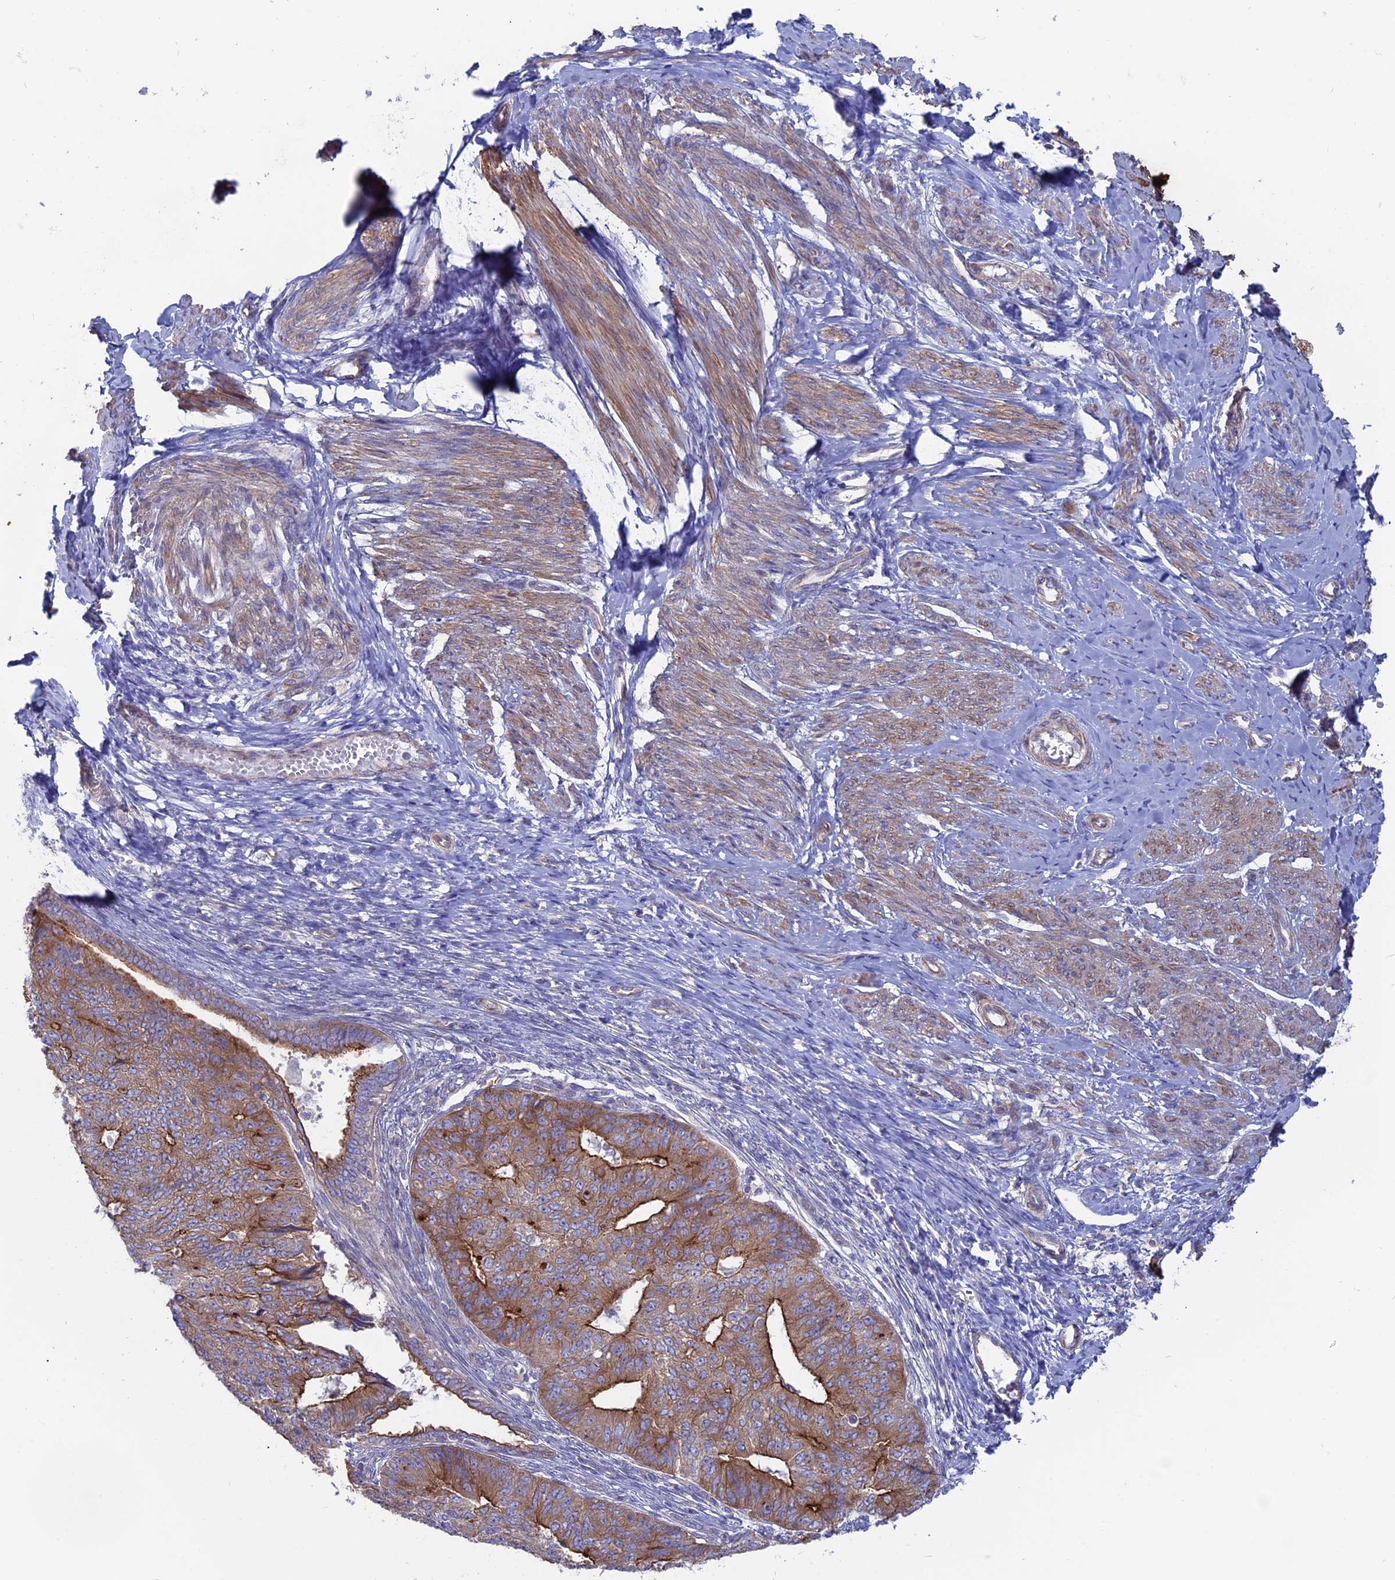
{"staining": {"intensity": "strong", "quantity": "25%-75%", "location": "cytoplasmic/membranous"}, "tissue": "endometrial cancer", "cell_type": "Tumor cells", "image_type": "cancer", "snomed": [{"axis": "morphology", "description": "Adenocarcinoma, NOS"}, {"axis": "topography", "description": "Endometrium"}], "caption": "Immunohistochemistry (IHC) staining of adenocarcinoma (endometrial), which demonstrates high levels of strong cytoplasmic/membranous positivity in about 25%-75% of tumor cells indicating strong cytoplasmic/membranous protein staining. The staining was performed using DAB (brown) for protein detection and nuclei were counterstained in hematoxylin (blue).", "gene": "MYO5B", "patient": {"sex": "female", "age": 32}}